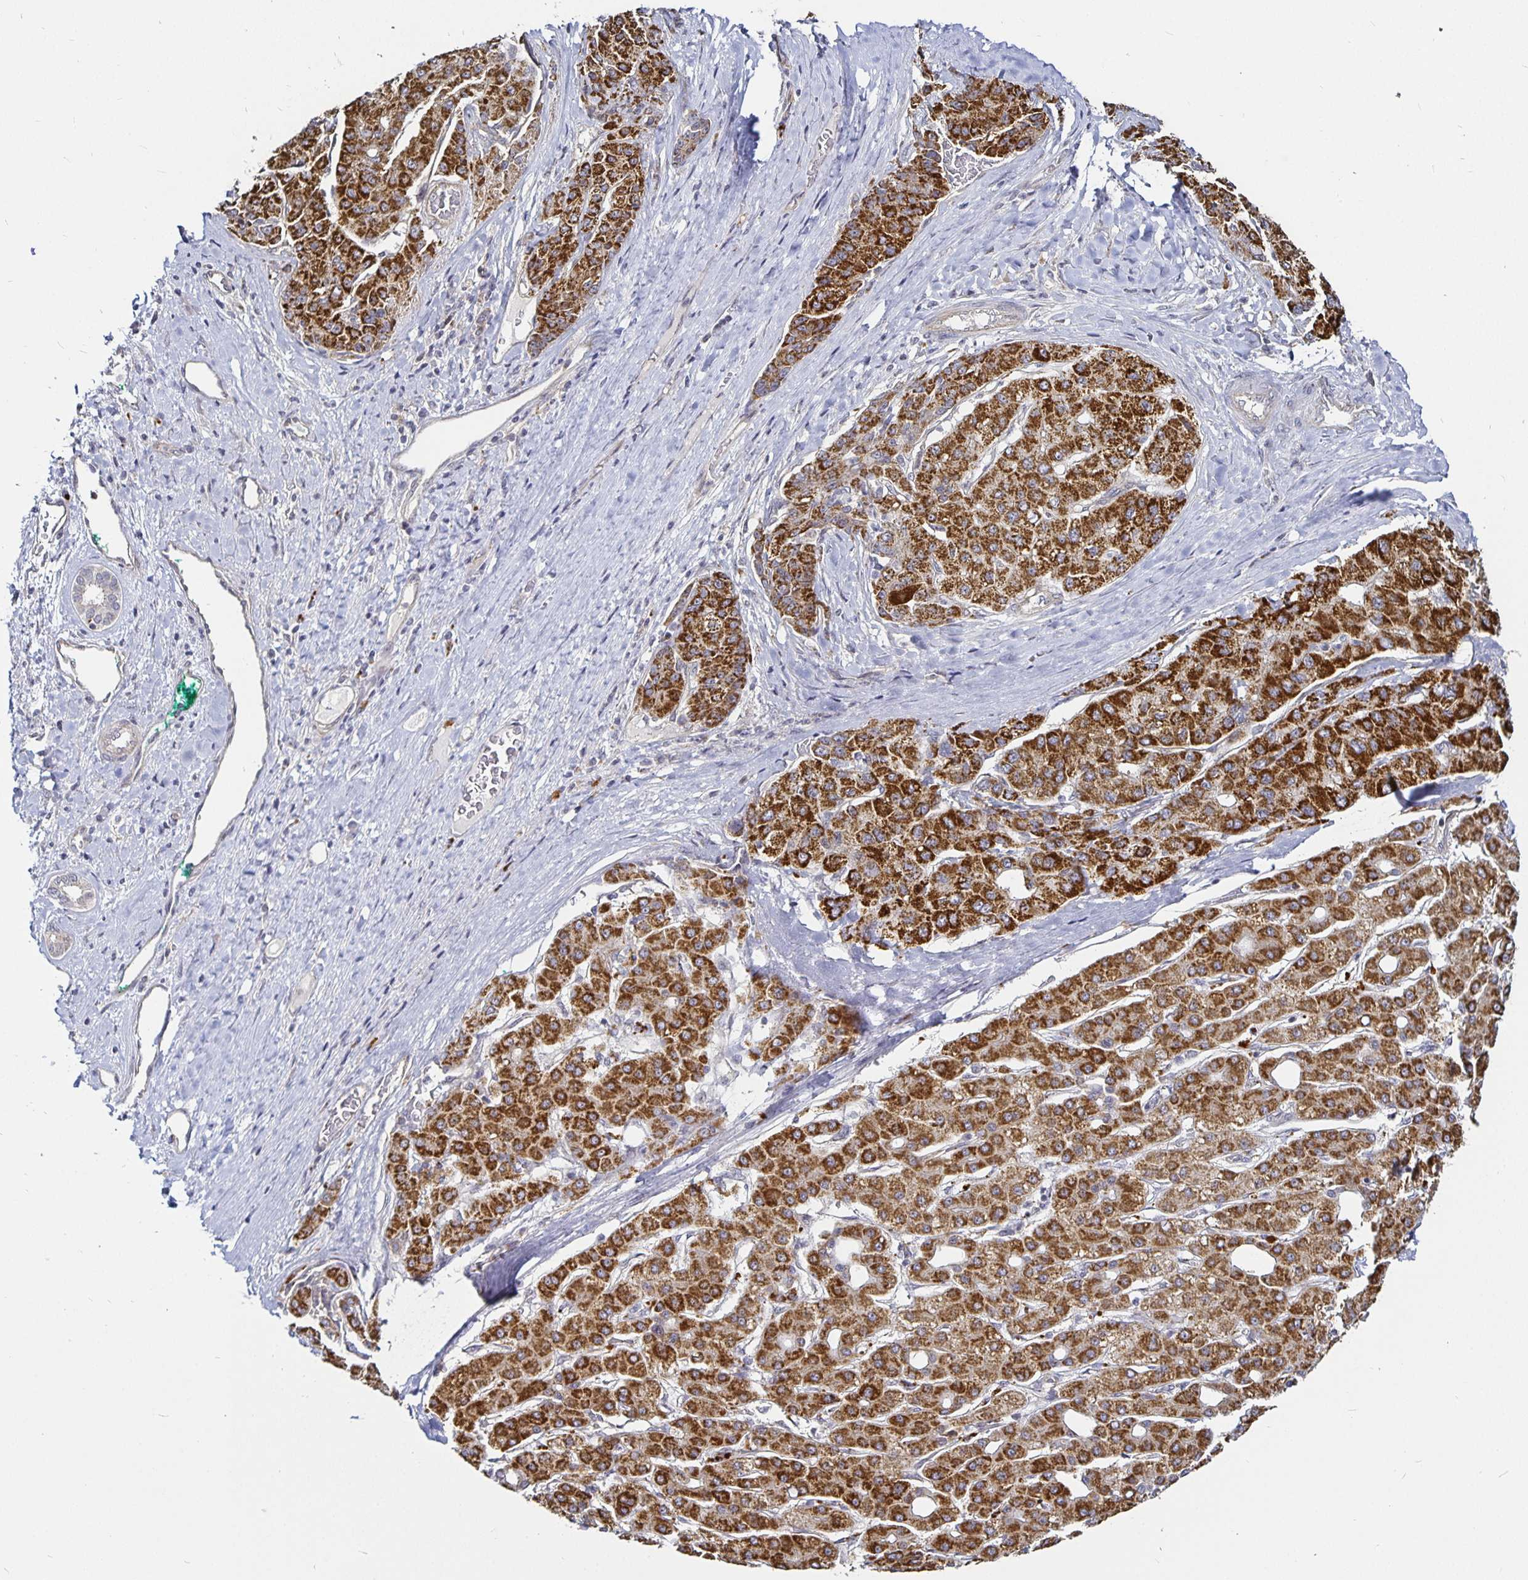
{"staining": {"intensity": "strong", "quantity": ">75%", "location": "cytoplasmic/membranous"}, "tissue": "liver cancer", "cell_type": "Tumor cells", "image_type": "cancer", "snomed": [{"axis": "morphology", "description": "Carcinoma, Hepatocellular, NOS"}, {"axis": "topography", "description": "Liver"}], "caption": "The photomicrograph displays staining of liver cancer, revealing strong cytoplasmic/membranous protein staining (brown color) within tumor cells. The protein of interest is stained brown, and the nuclei are stained in blue (DAB (3,3'-diaminobenzidine) IHC with brightfield microscopy, high magnification).", "gene": "CYP27A1", "patient": {"sex": "male", "age": 65}}